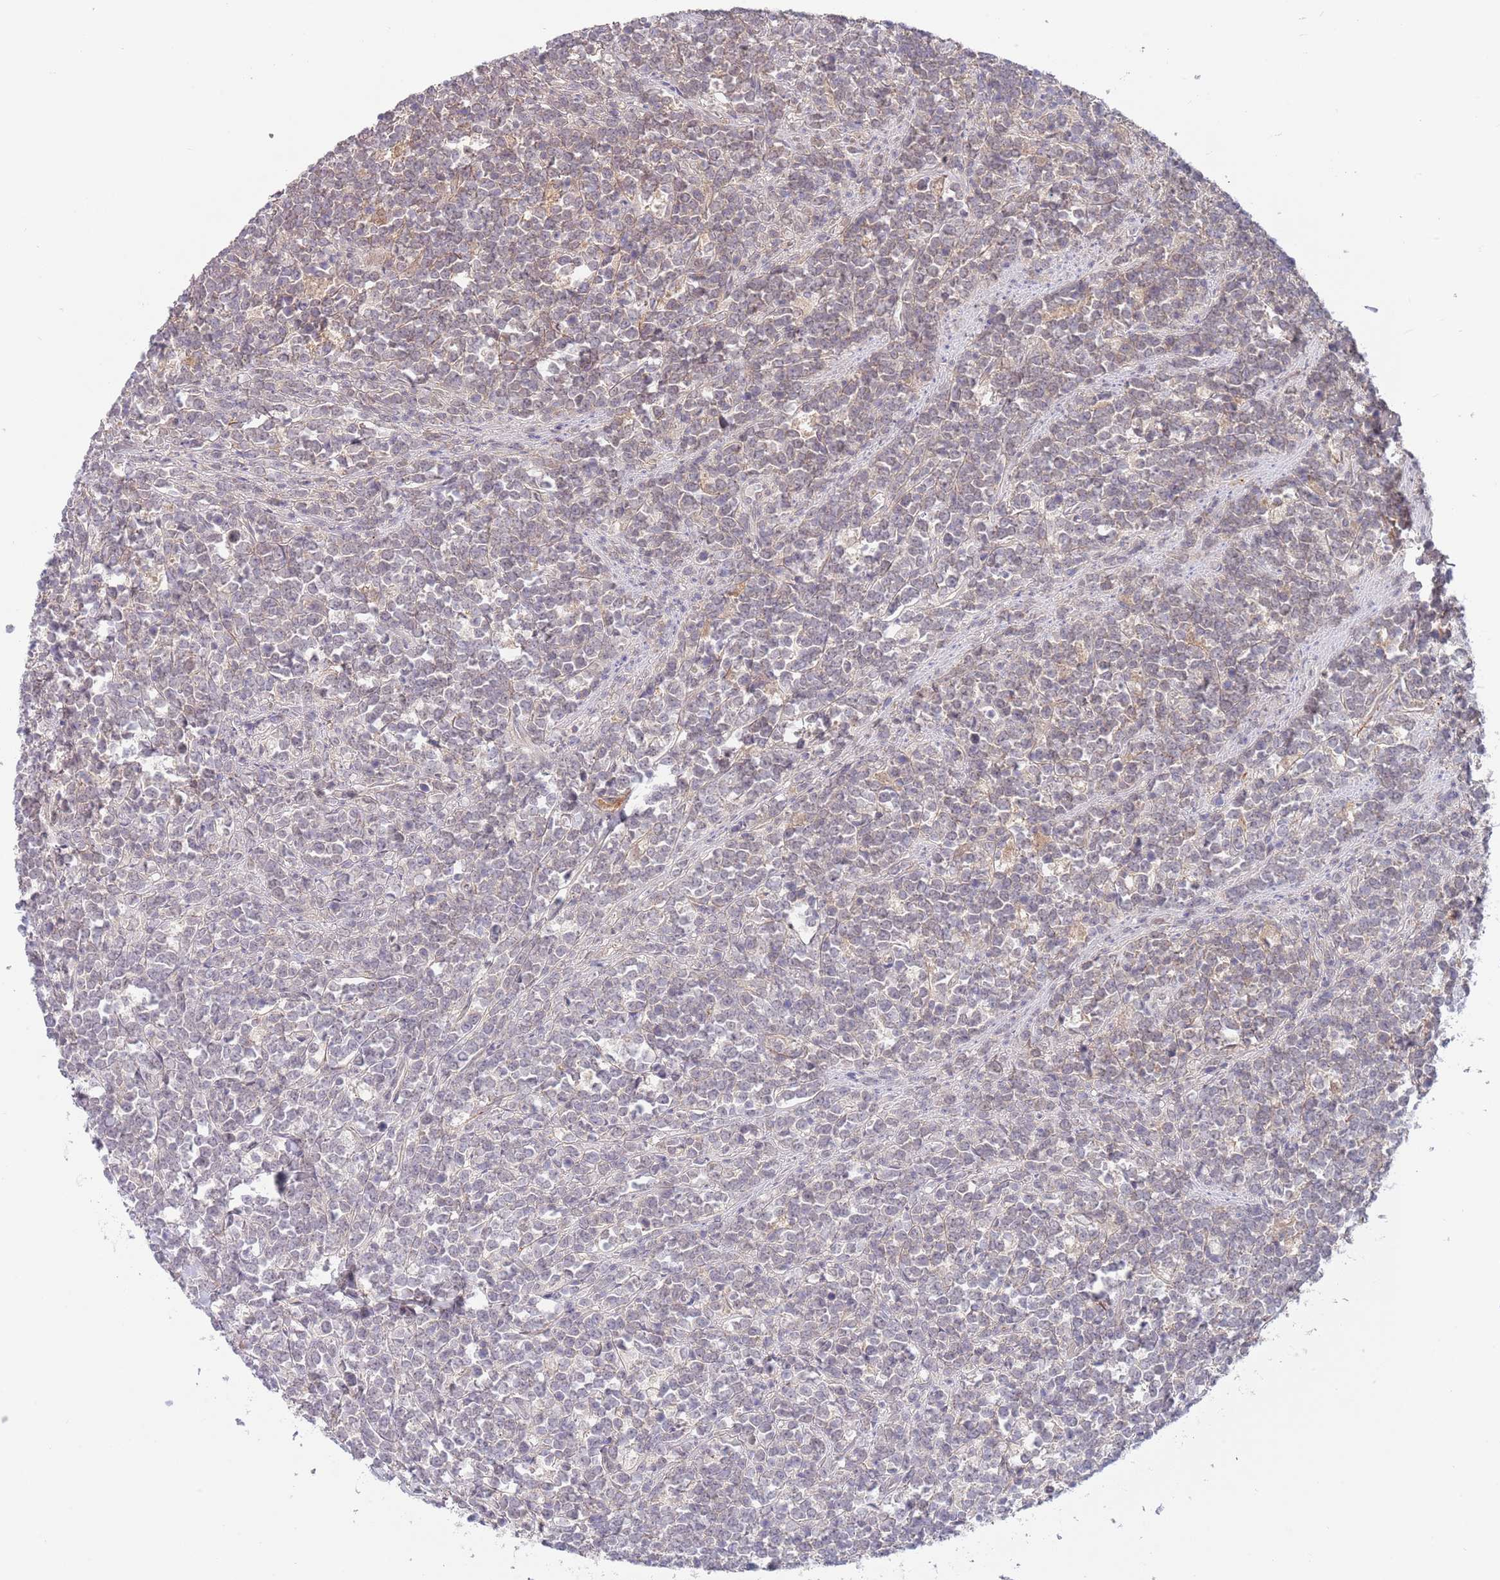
{"staining": {"intensity": "weak", "quantity": "<25%", "location": "cytoplasmic/membranous"}, "tissue": "lymphoma", "cell_type": "Tumor cells", "image_type": "cancer", "snomed": [{"axis": "morphology", "description": "Malignant lymphoma, non-Hodgkin's type, High grade"}, {"axis": "topography", "description": "Small intestine"}, {"axis": "topography", "description": "Colon"}], "caption": "Tumor cells show no significant protein staining in high-grade malignant lymphoma, non-Hodgkin's type. The staining is performed using DAB (3,3'-diaminobenzidine) brown chromogen with nuclei counter-stained in using hematoxylin.", "gene": "RNF169", "patient": {"sex": "male", "age": 8}}